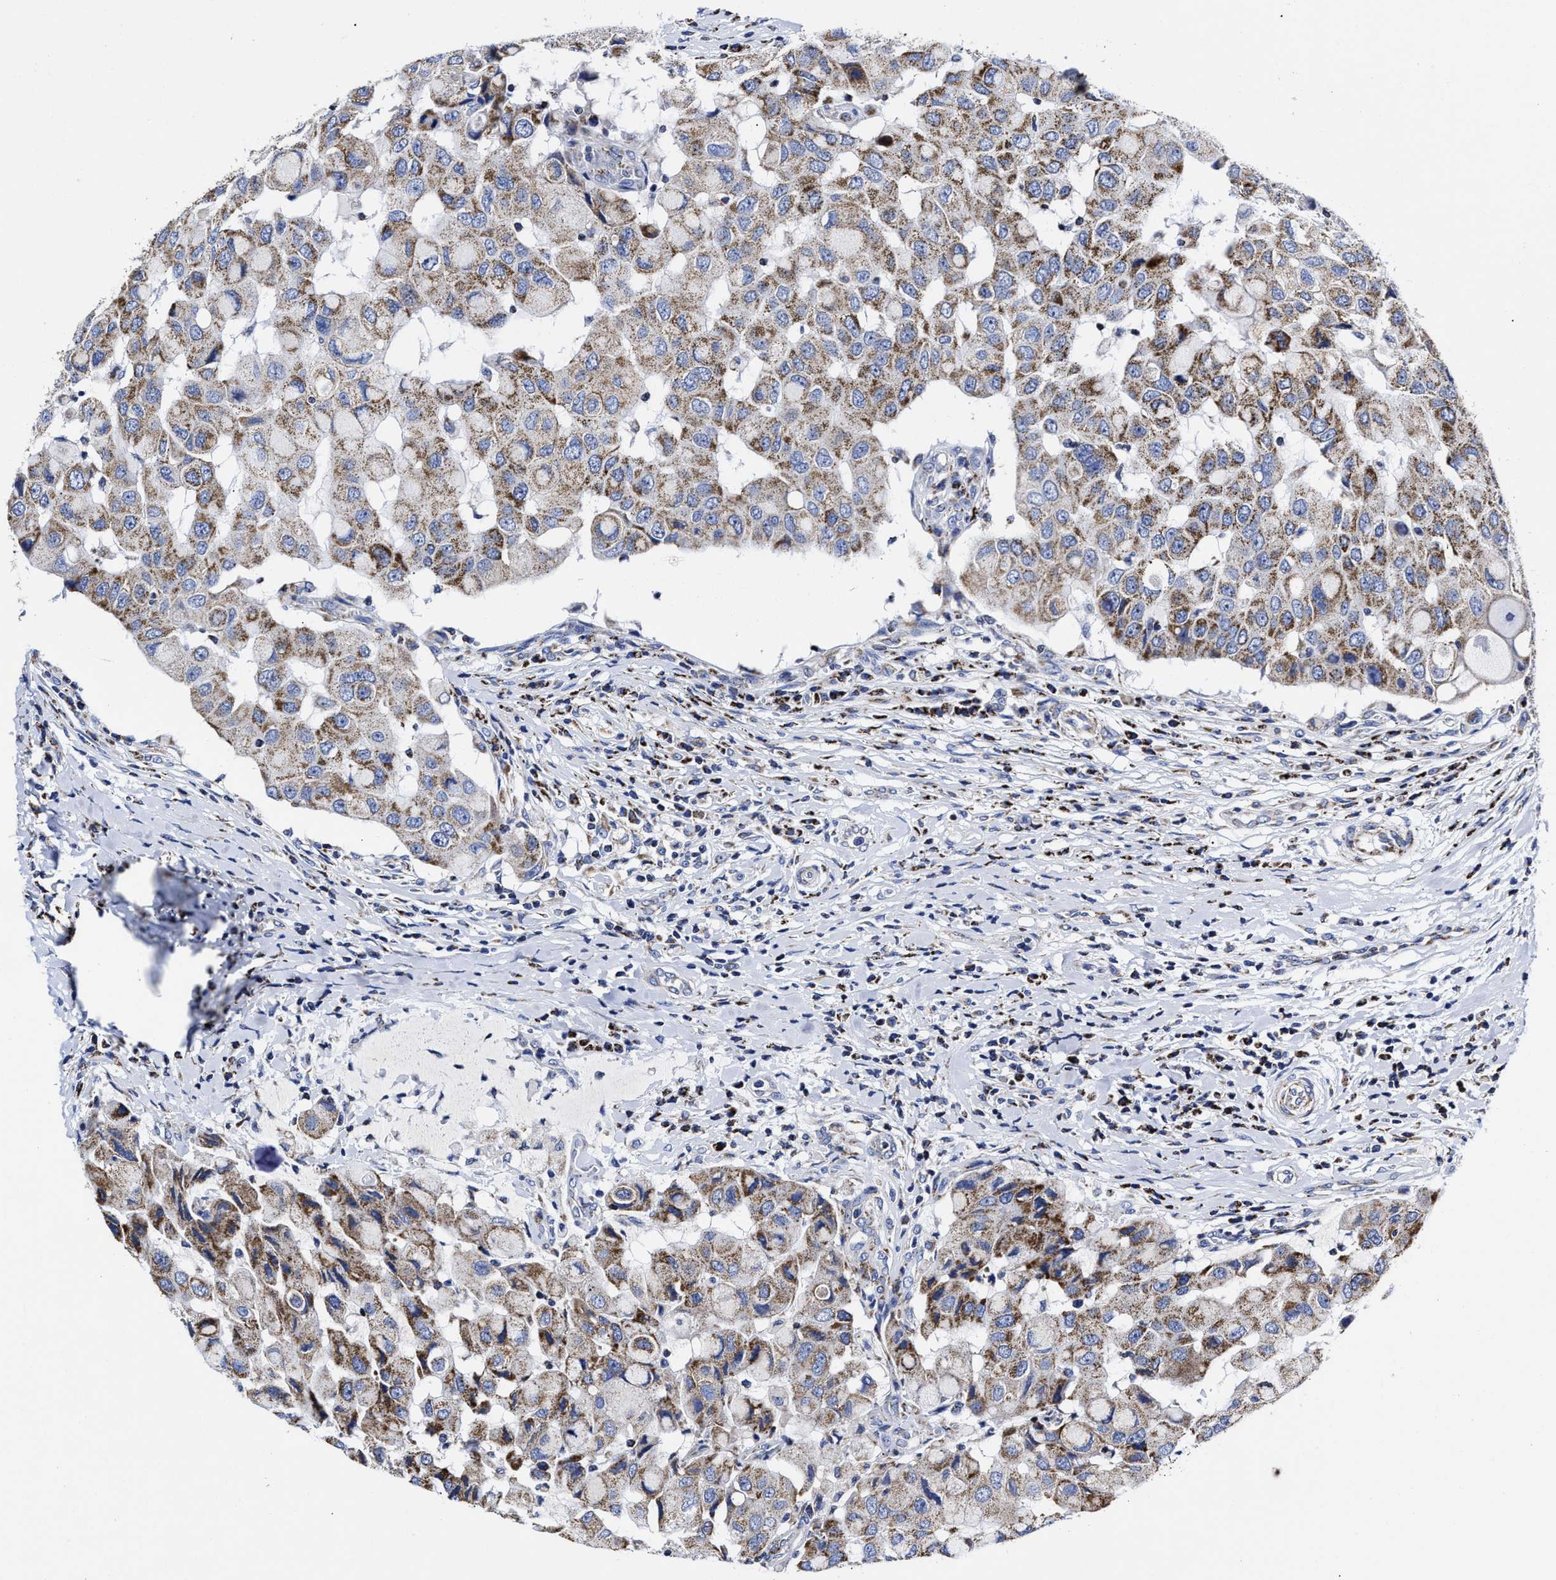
{"staining": {"intensity": "moderate", "quantity": ">75%", "location": "cytoplasmic/membranous"}, "tissue": "breast cancer", "cell_type": "Tumor cells", "image_type": "cancer", "snomed": [{"axis": "morphology", "description": "Duct carcinoma"}, {"axis": "topography", "description": "Breast"}], "caption": "A medium amount of moderate cytoplasmic/membranous staining is seen in about >75% of tumor cells in intraductal carcinoma (breast) tissue.", "gene": "HINT2", "patient": {"sex": "female", "age": 27}}